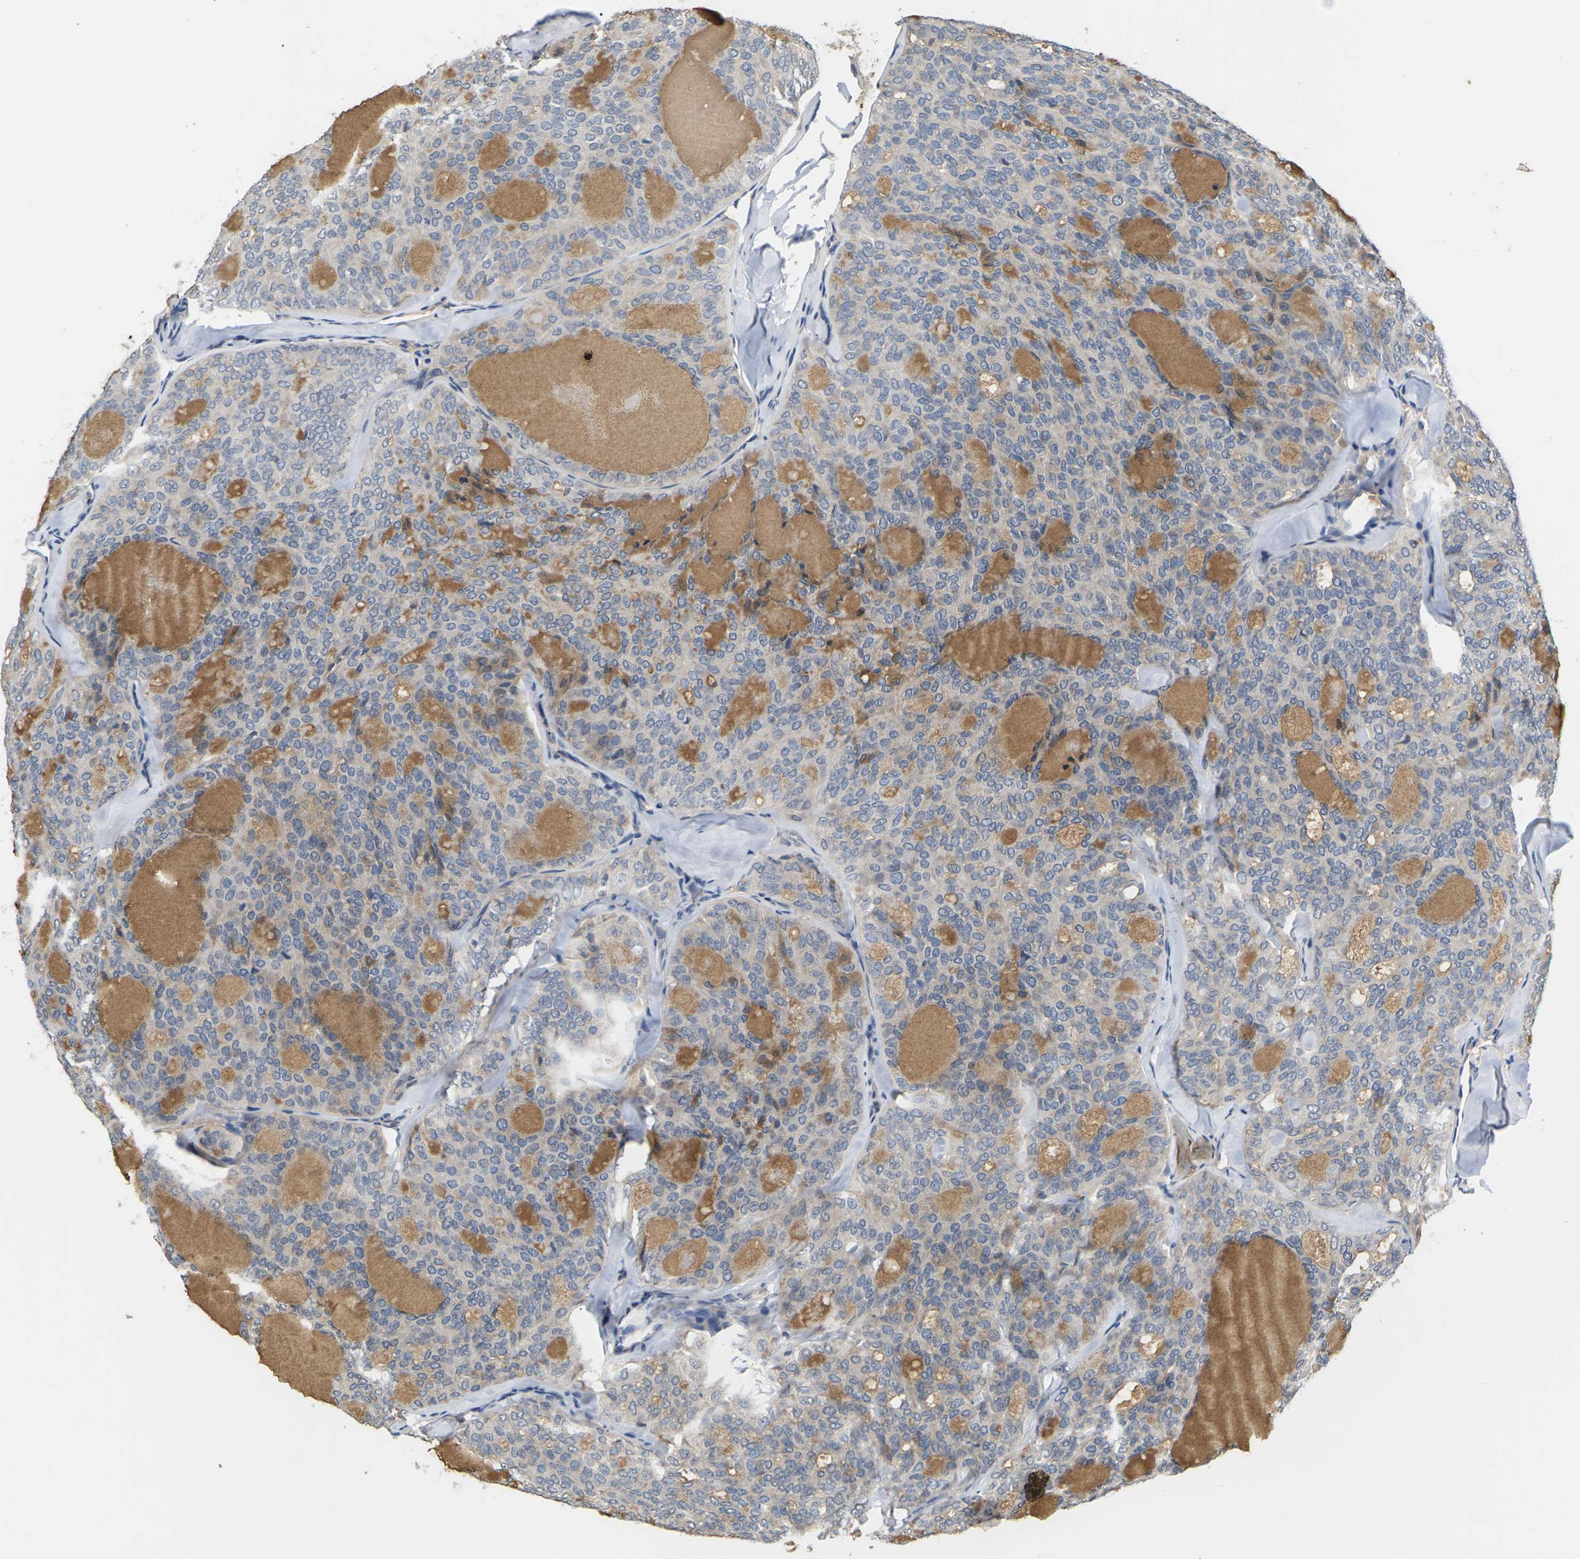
{"staining": {"intensity": "weak", "quantity": "<25%", "location": "cytoplasmic/membranous"}, "tissue": "thyroid cancer", "cell_type": "Tumor cells", "image_type": "cancer", "snomed": [{"axis": "morphology", "description": "Follicular adenoma carcinoma, NOS"}, {"axis": "topography", "description": "Thyroid gland"}], "caption": "The photomicrograph reveals no staining of tumor cells in follicular adenoma carcinoma (thyroid).", "gene": "SLC2A2", "patient": {"sex": "male", "age": 75}}